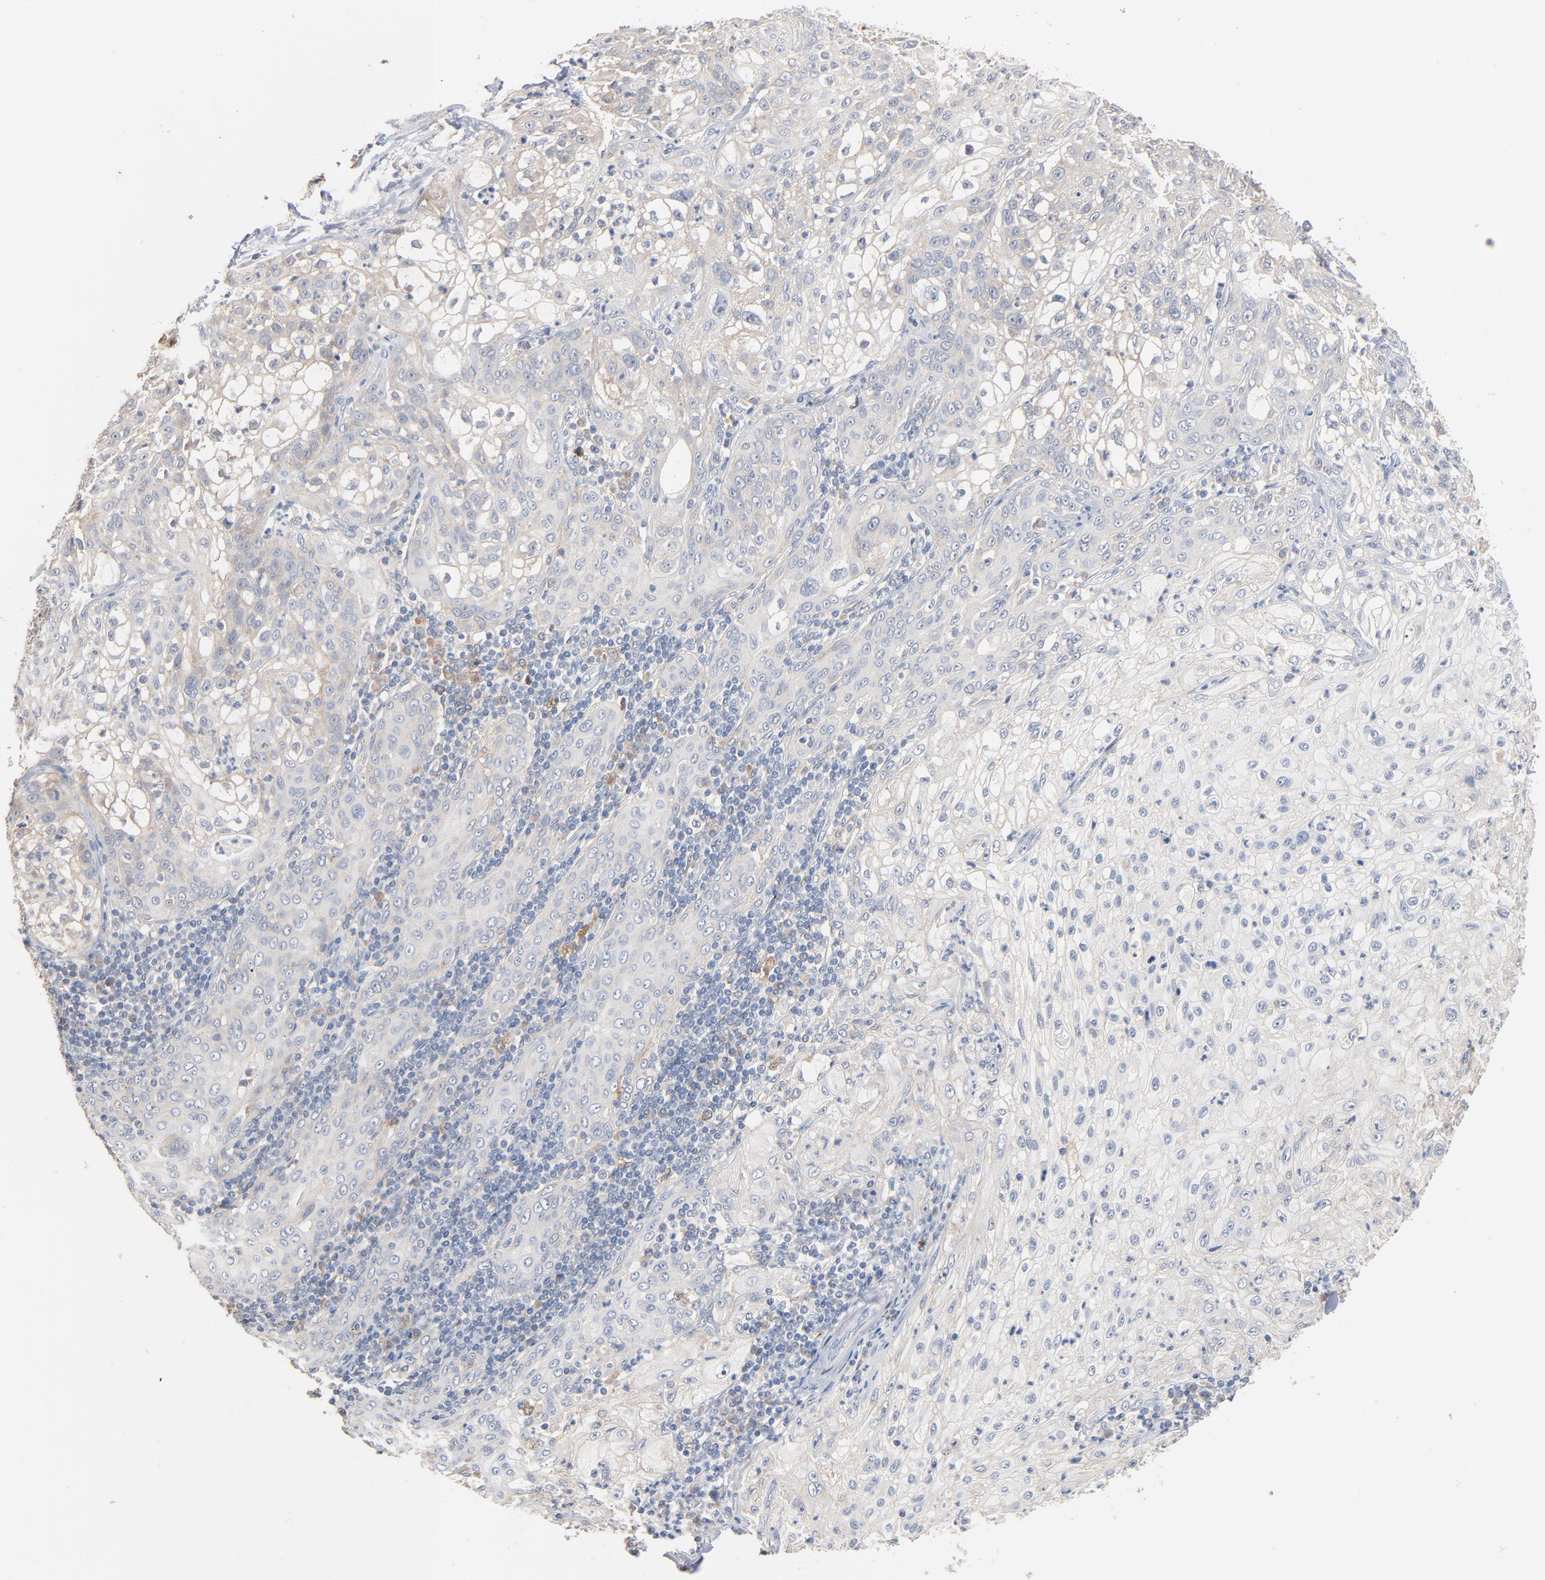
{"staining": {"intensity": "weak", "quantity": "25%-75%", "location": "cytoplasmic/membranous"}, "tissue": "lung cancer", "cell_type": "Tumor cells", "image_type": "cancer", "snomed": [{"axis": "morphology", "description": "Inflammation, NOS"}, {"axis": "morphology", "description": "Squamous cell carcinoma, NOS"}, {"axis": "topography", "description": "Lymph node"}, {"axis": "topography", "description": "Soft tissue"}, {"axis": "topography", "description": "Lung"}], "caption": "Immunohistochemistry photomicrograph of neoplastic tissue: human squamous cell carcinoma (lung) stained using immunohistochemistry exhibits low levels of weak protein expression localized specifically in the cytoplasmic/membranous of tumor cells, appearing as a cytoplasmic/membranous brown color.", "gene": "ZDHHC8", "patient": {"sex": "male", "age": 66}}